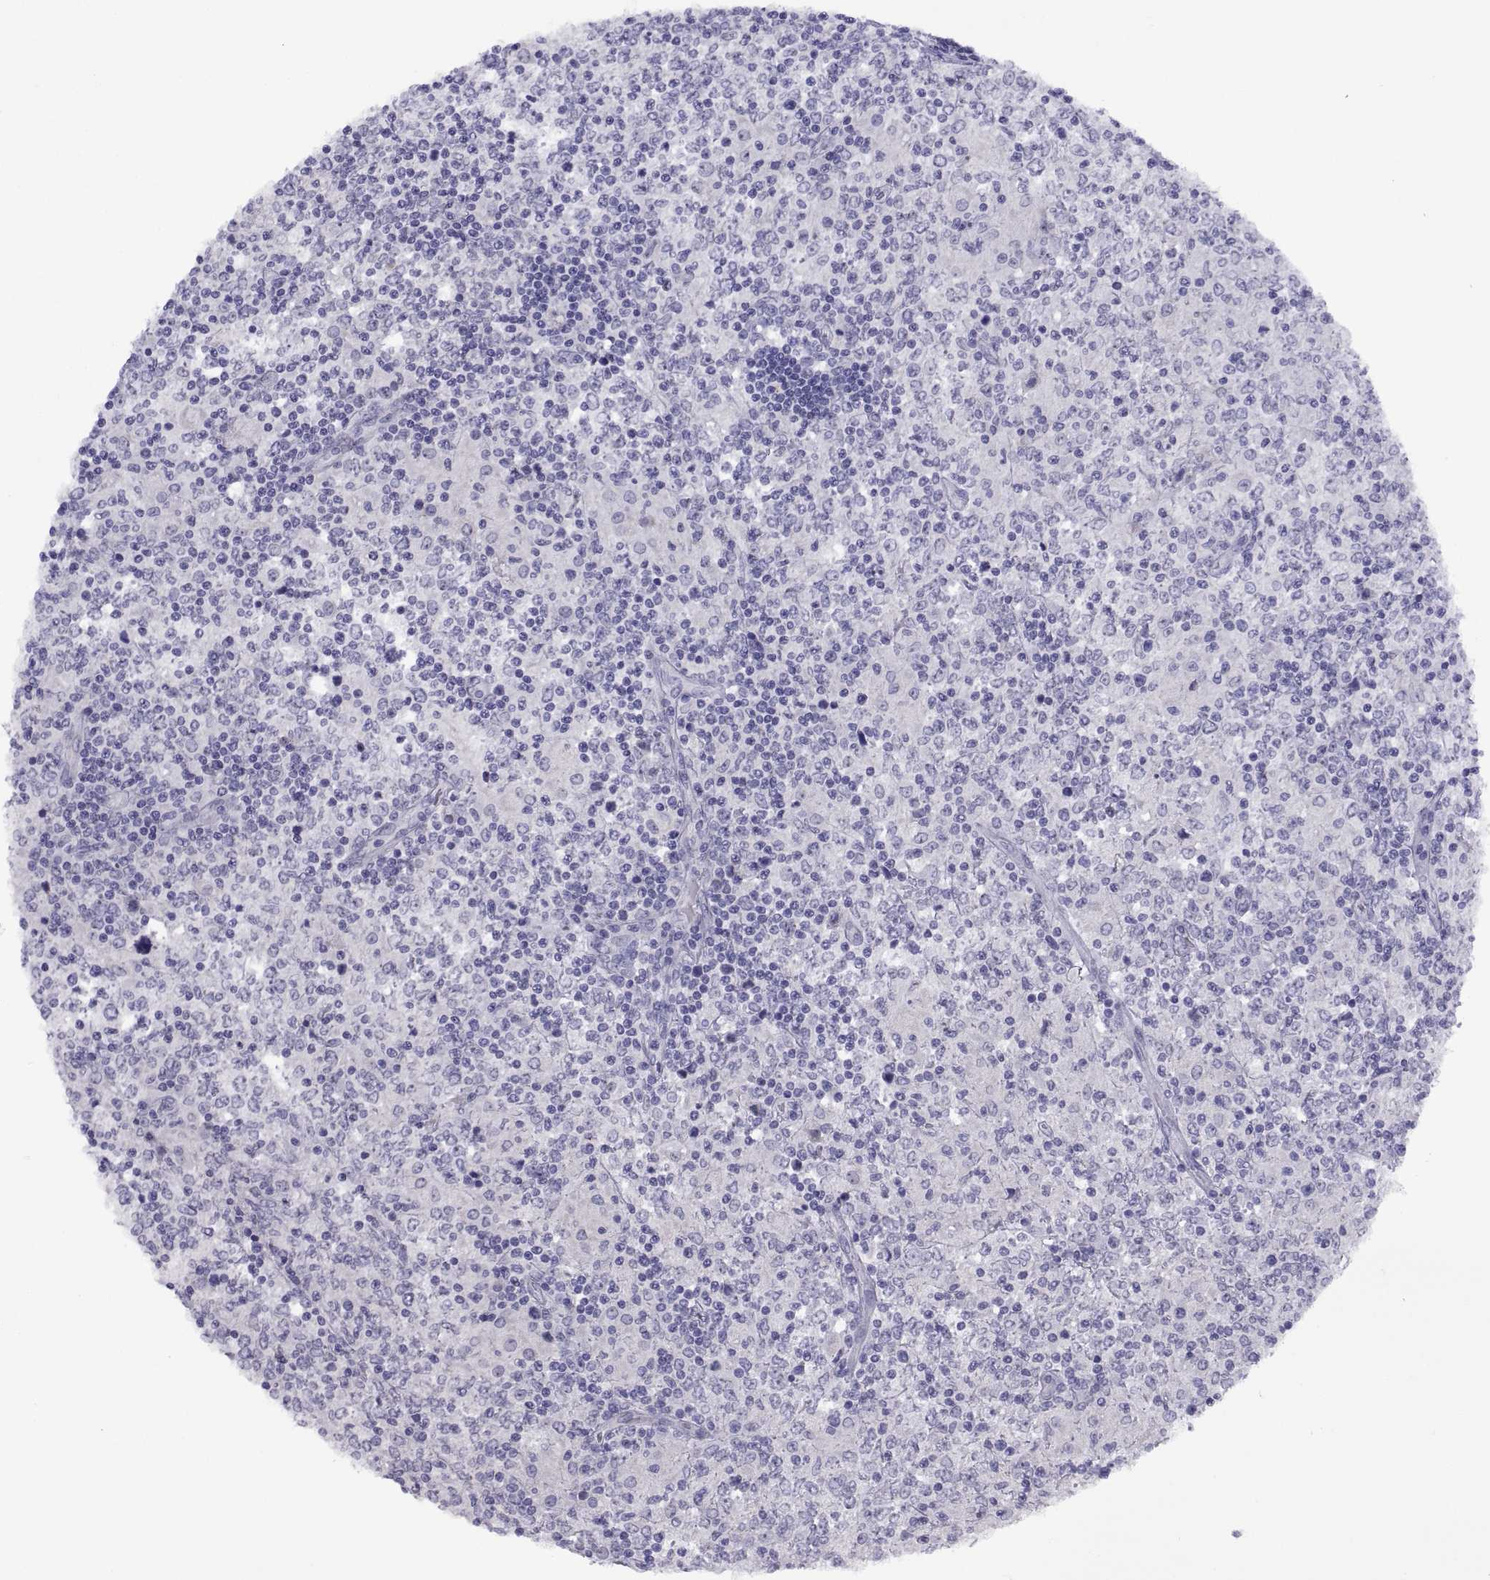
{"staining": {"intensity": "negative", "quantity": "none", "location": "none"}, "tissue": "lymphoma", "cell_type": "Tumor cells", "image_type": "cancer", "snomed": [{"axis": "morphology", "description": "Malignant lymphoma, non-Hodgkin's type, High grade"}, {"axis": "topography", "description": "Lymph node"}], "caption": "Lymphoma stained for a protein using IHC exhibits no expression tumor cells.", "gene": "VSX2", "patient": {"sex": "female", "age": 84}}